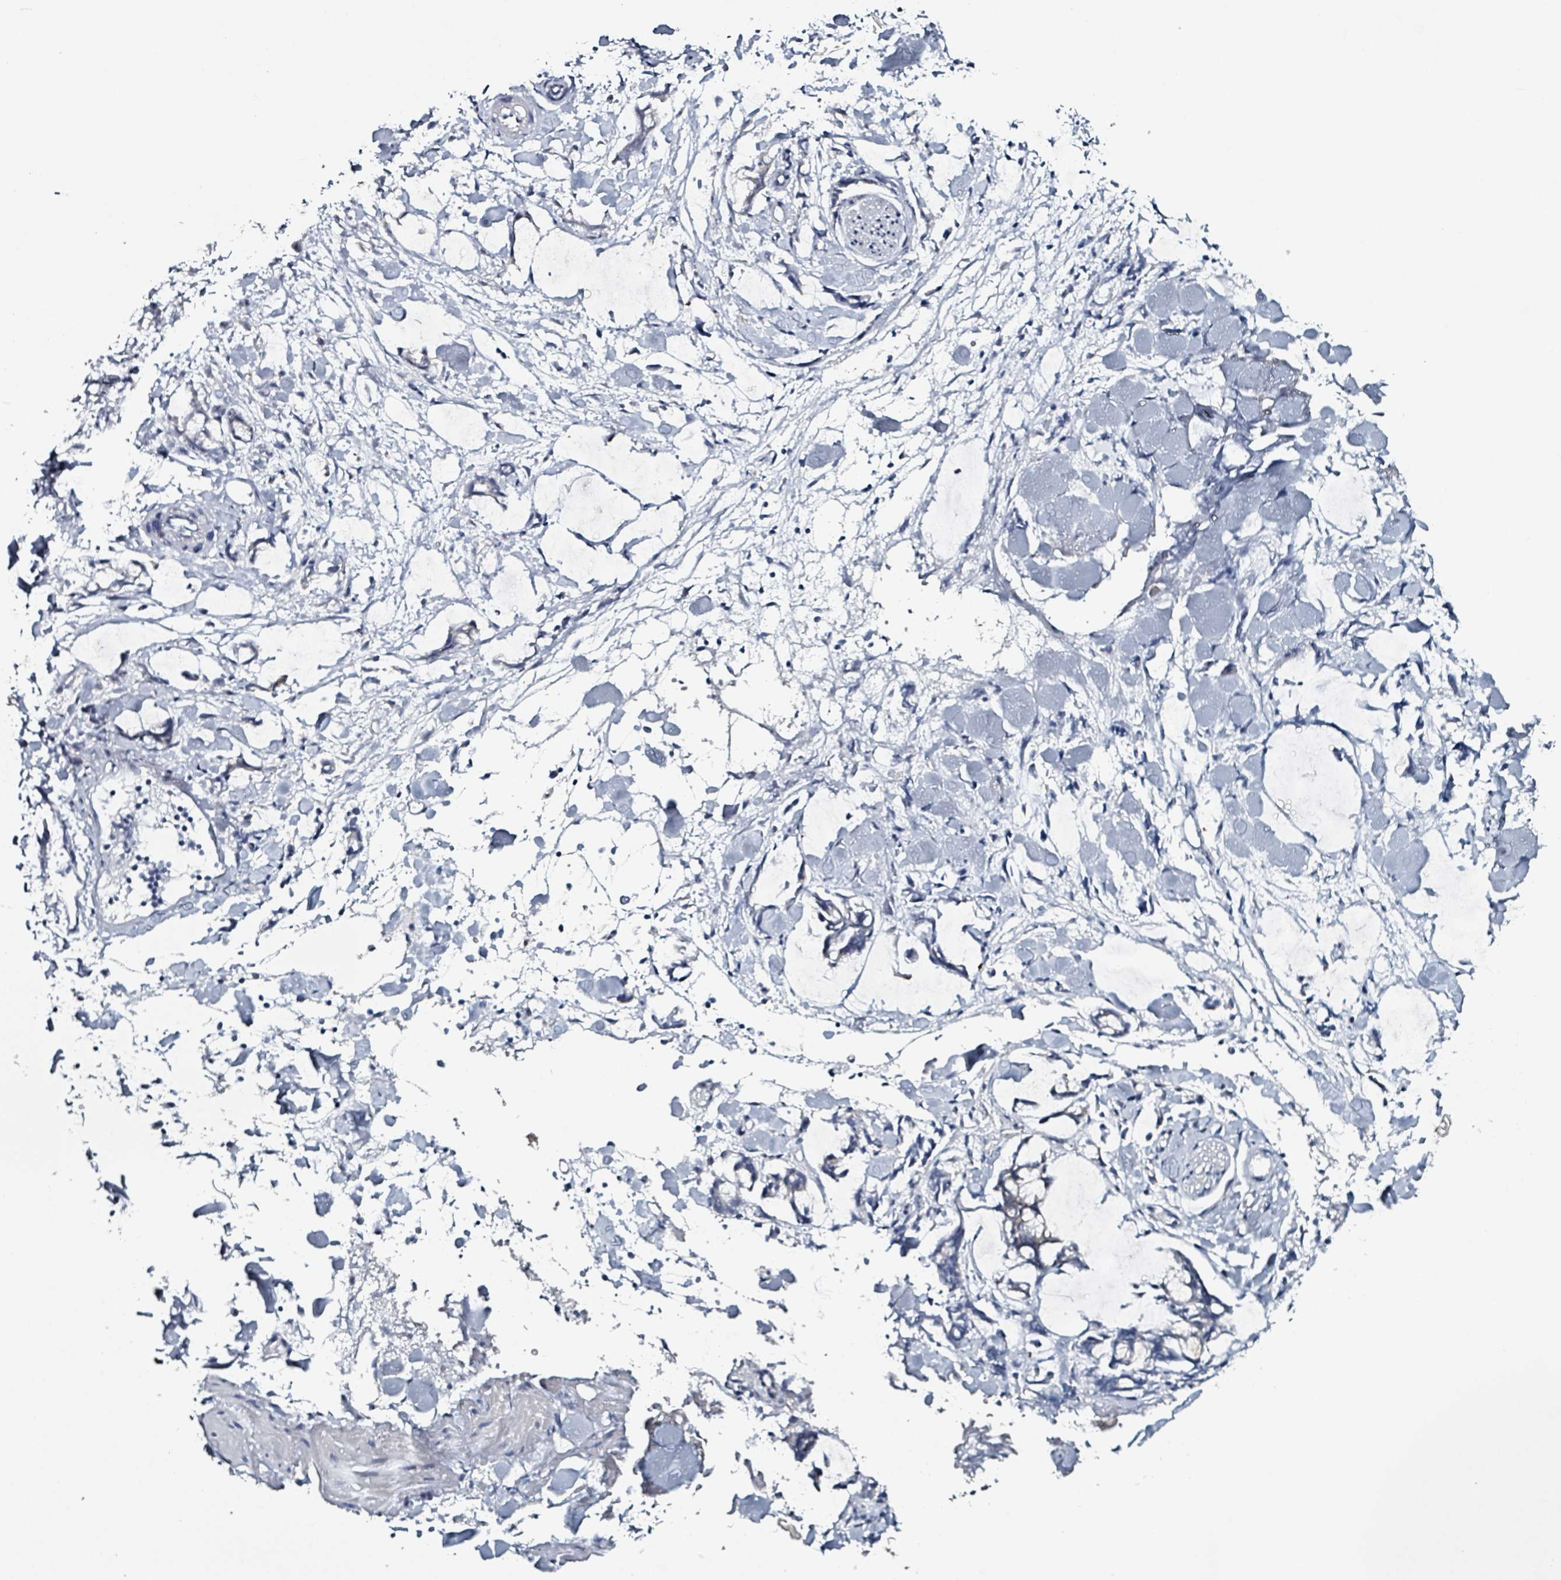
{"staining": {"intensity": "negative", "quantity": "none", "location": "none"}, "tissue": "adipose tissue", "cell_type": "Adipocytes", "image_type": "normal", "snomed": [{"axis": "morphology", "description": "Normal tissue, NOS"}, {"axis": "morphology", "description": "Adenocarcinoma, NOS"}, {"axis": "topography", "description": "Smooth muscle"}, {"axis": "topography", "description": "Colon"}], "caption": "The micrograph demonstrates no significant staining in adipocytes of adipose tissue.", "gene": "B3GAT3", "patient": {"sex": "male", "age": 14}}